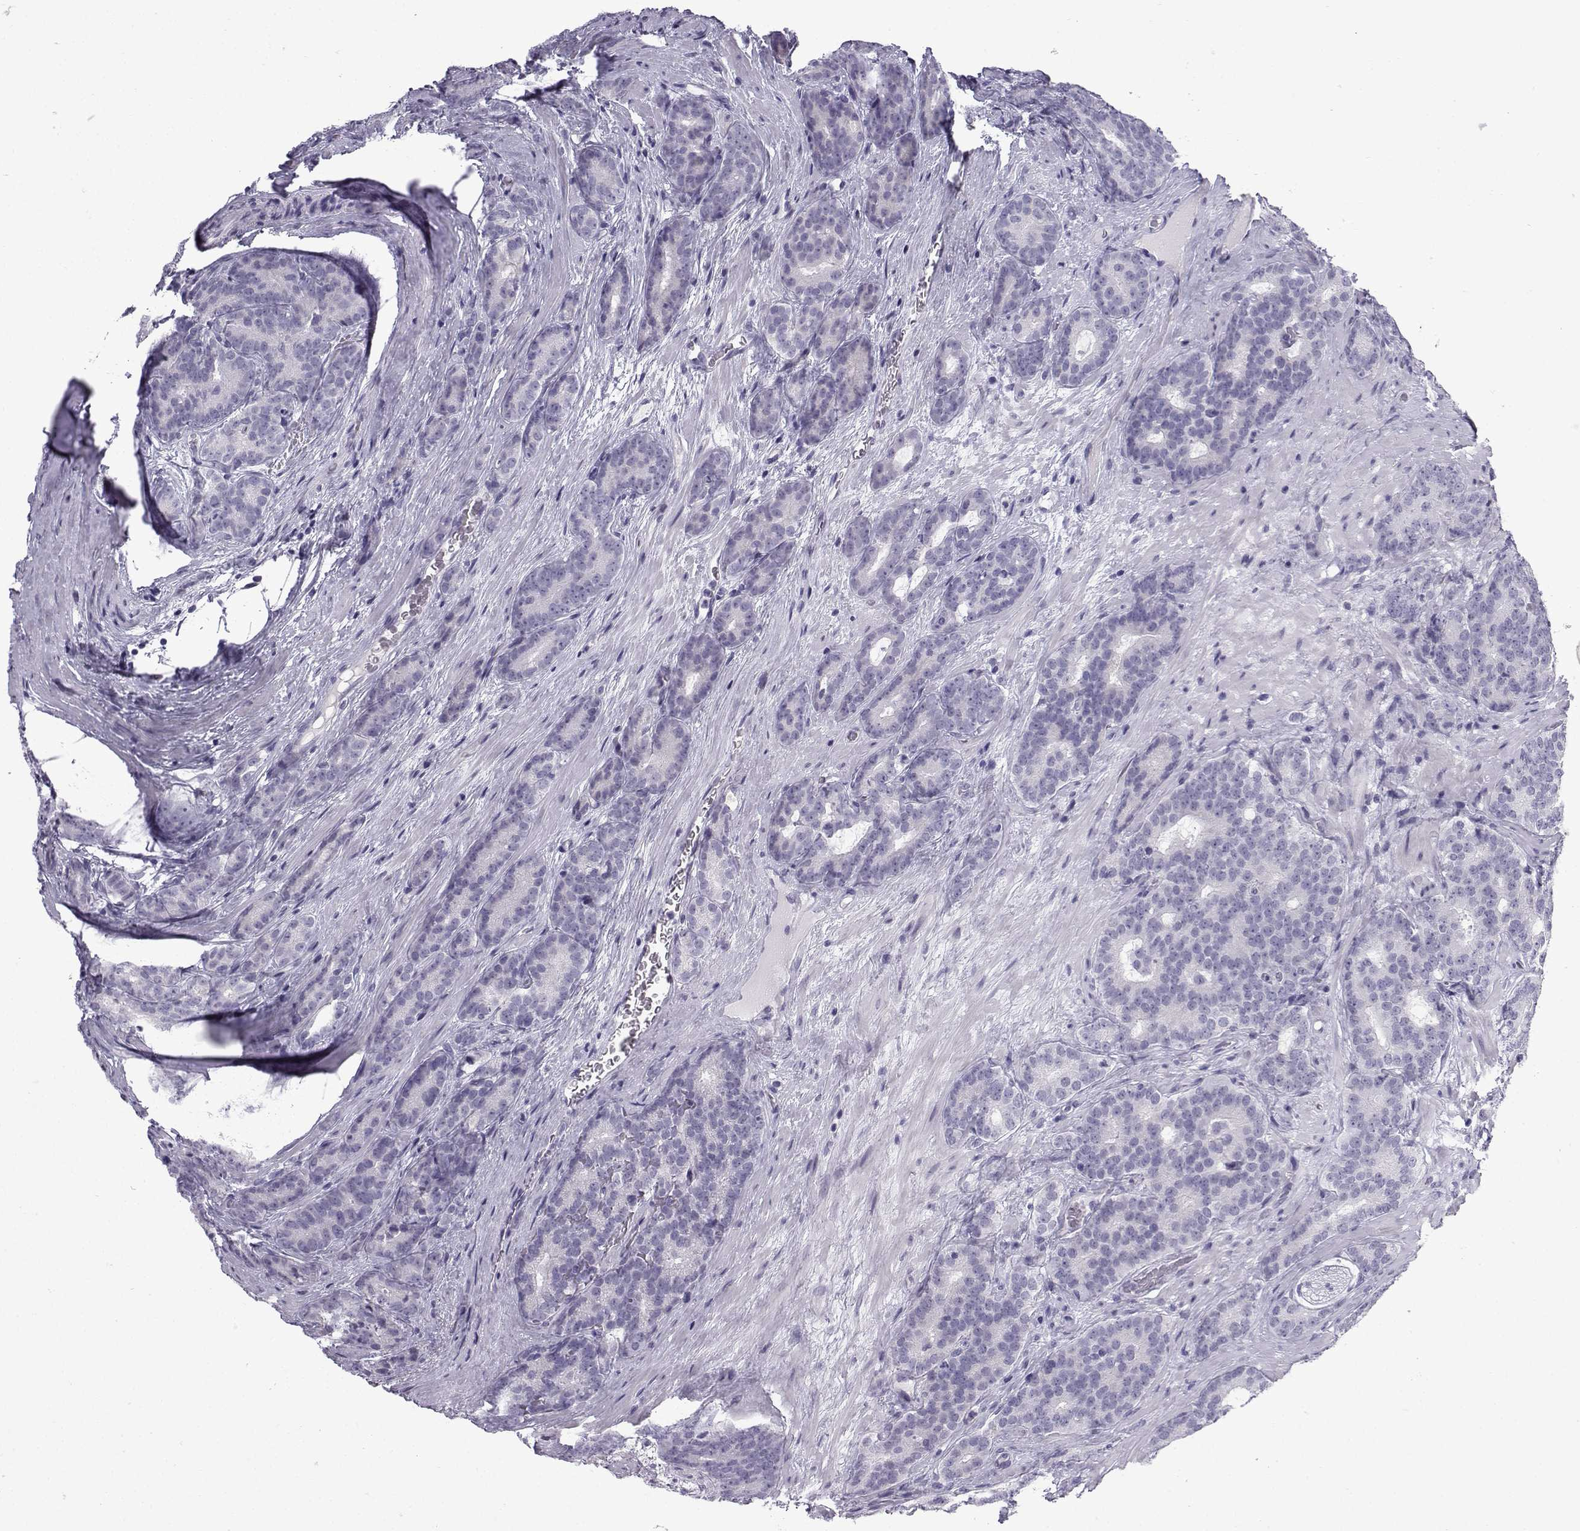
{"staining": {"intensity": "negative", "quantity": "none", "location": "none"}, "tissue": "prostate cancer", "cell_type": "Tumor cells", "image_type": "cancer", "snomed": [{"axis": "morphology", "description": "Adenocarcinoma, NOS"}, {"axis": "topography", "description": "Prostate"}], "caption": "Immunohistochemistry histopathology image of neoplastic tissue: prostate adenocarcinoma stained with DAB demonstrates no significant protein expression in tumor cells.", "gene": "CFAP53", "patient": {"sex": "male", "age": 71}}